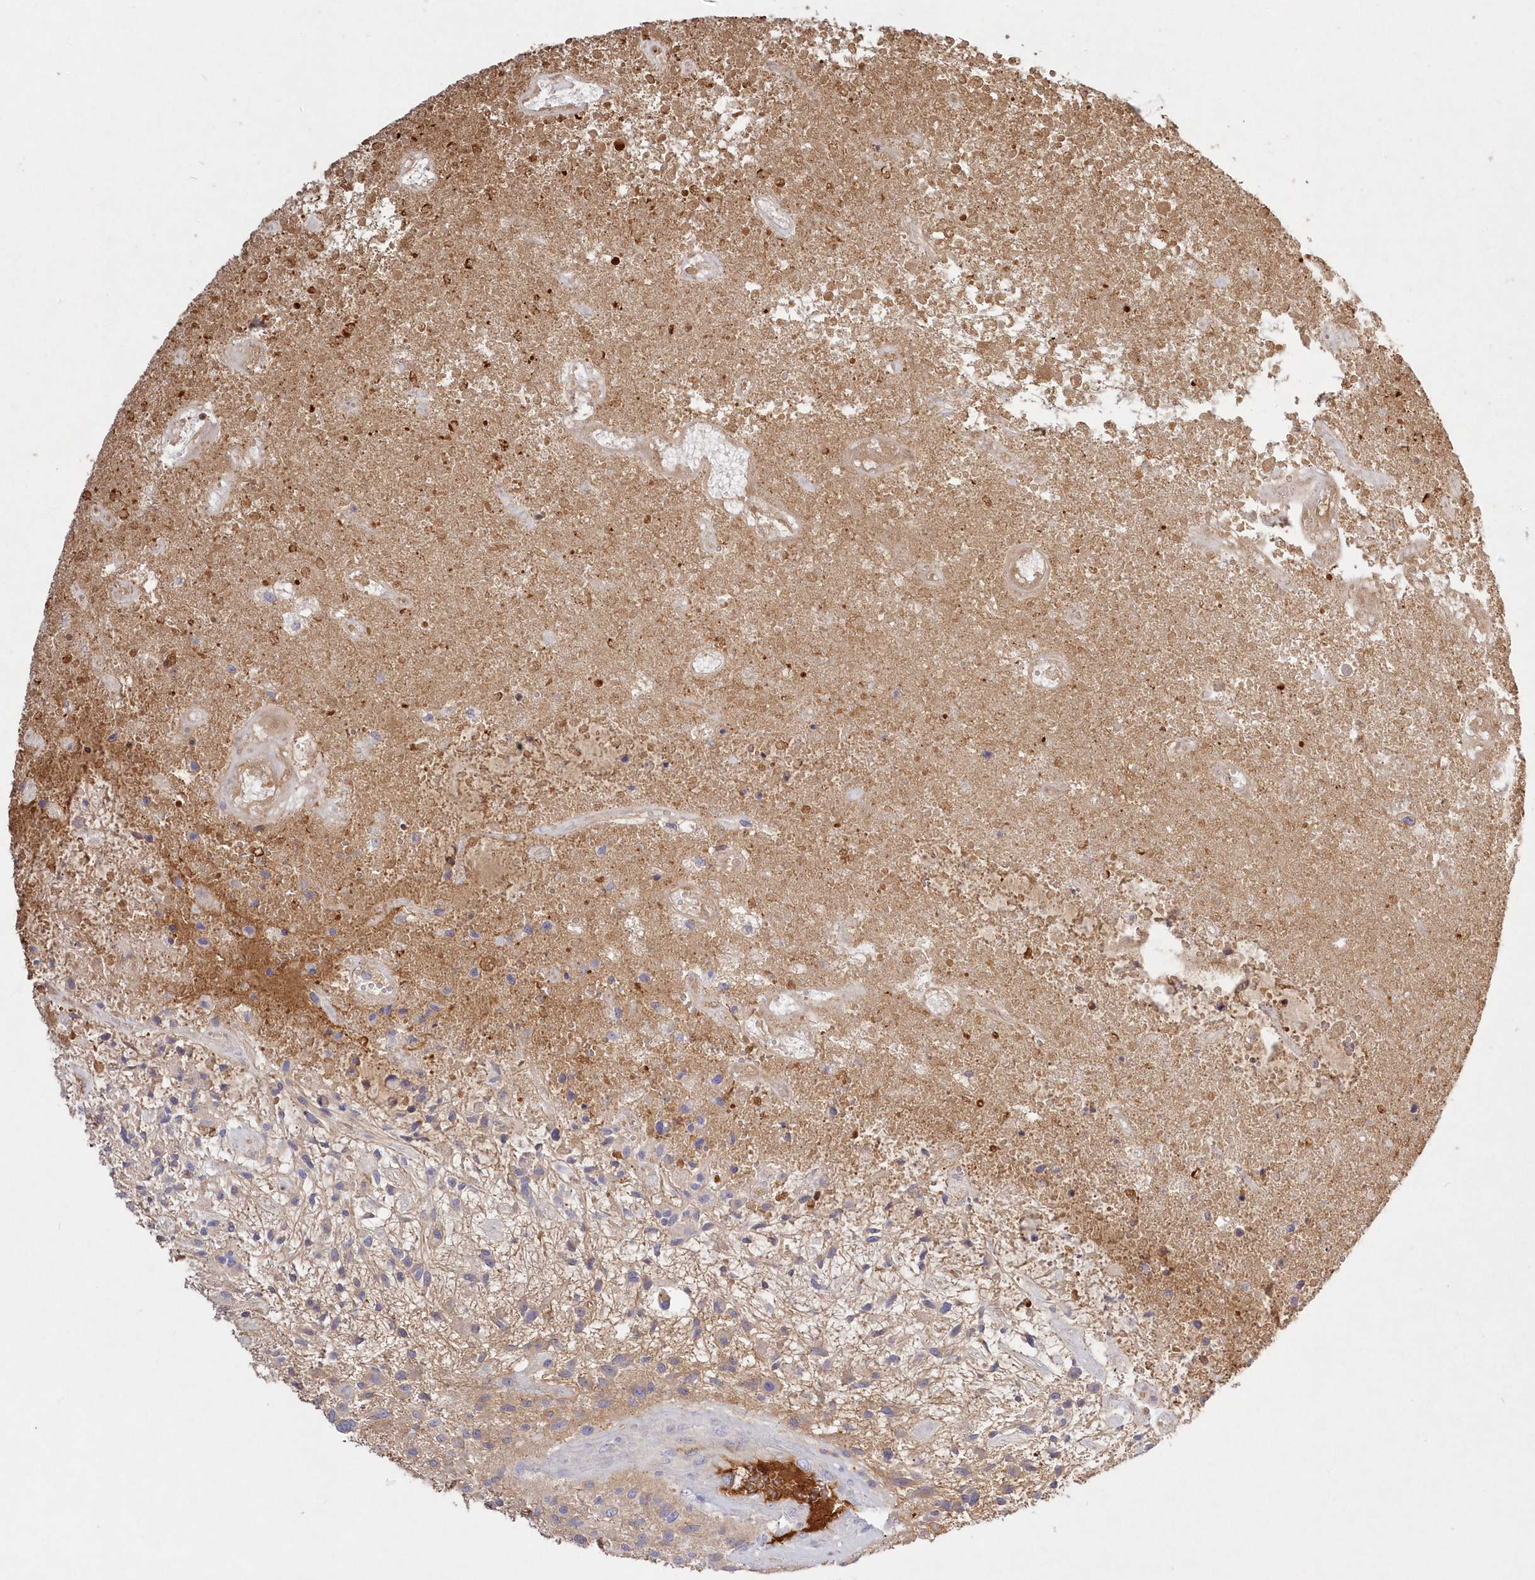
{"staining": {"intensity": "weak", "quantity": "<25%", "location": "cytoplasmic/membranous"}, "tissue": "glioma", "cell_type": "Tumor cells", "image_type": "cancer", "snomed": [{"axis": "morphology", "description": "Glioma, malignant, High grade"}, {"axis": "topography", "description": "Brain"}], "caption": "IHC of human glioma shows no staining in tumor cells.", "gene": "WBP1L", "patient": {"sex": "male", "age": 47}}